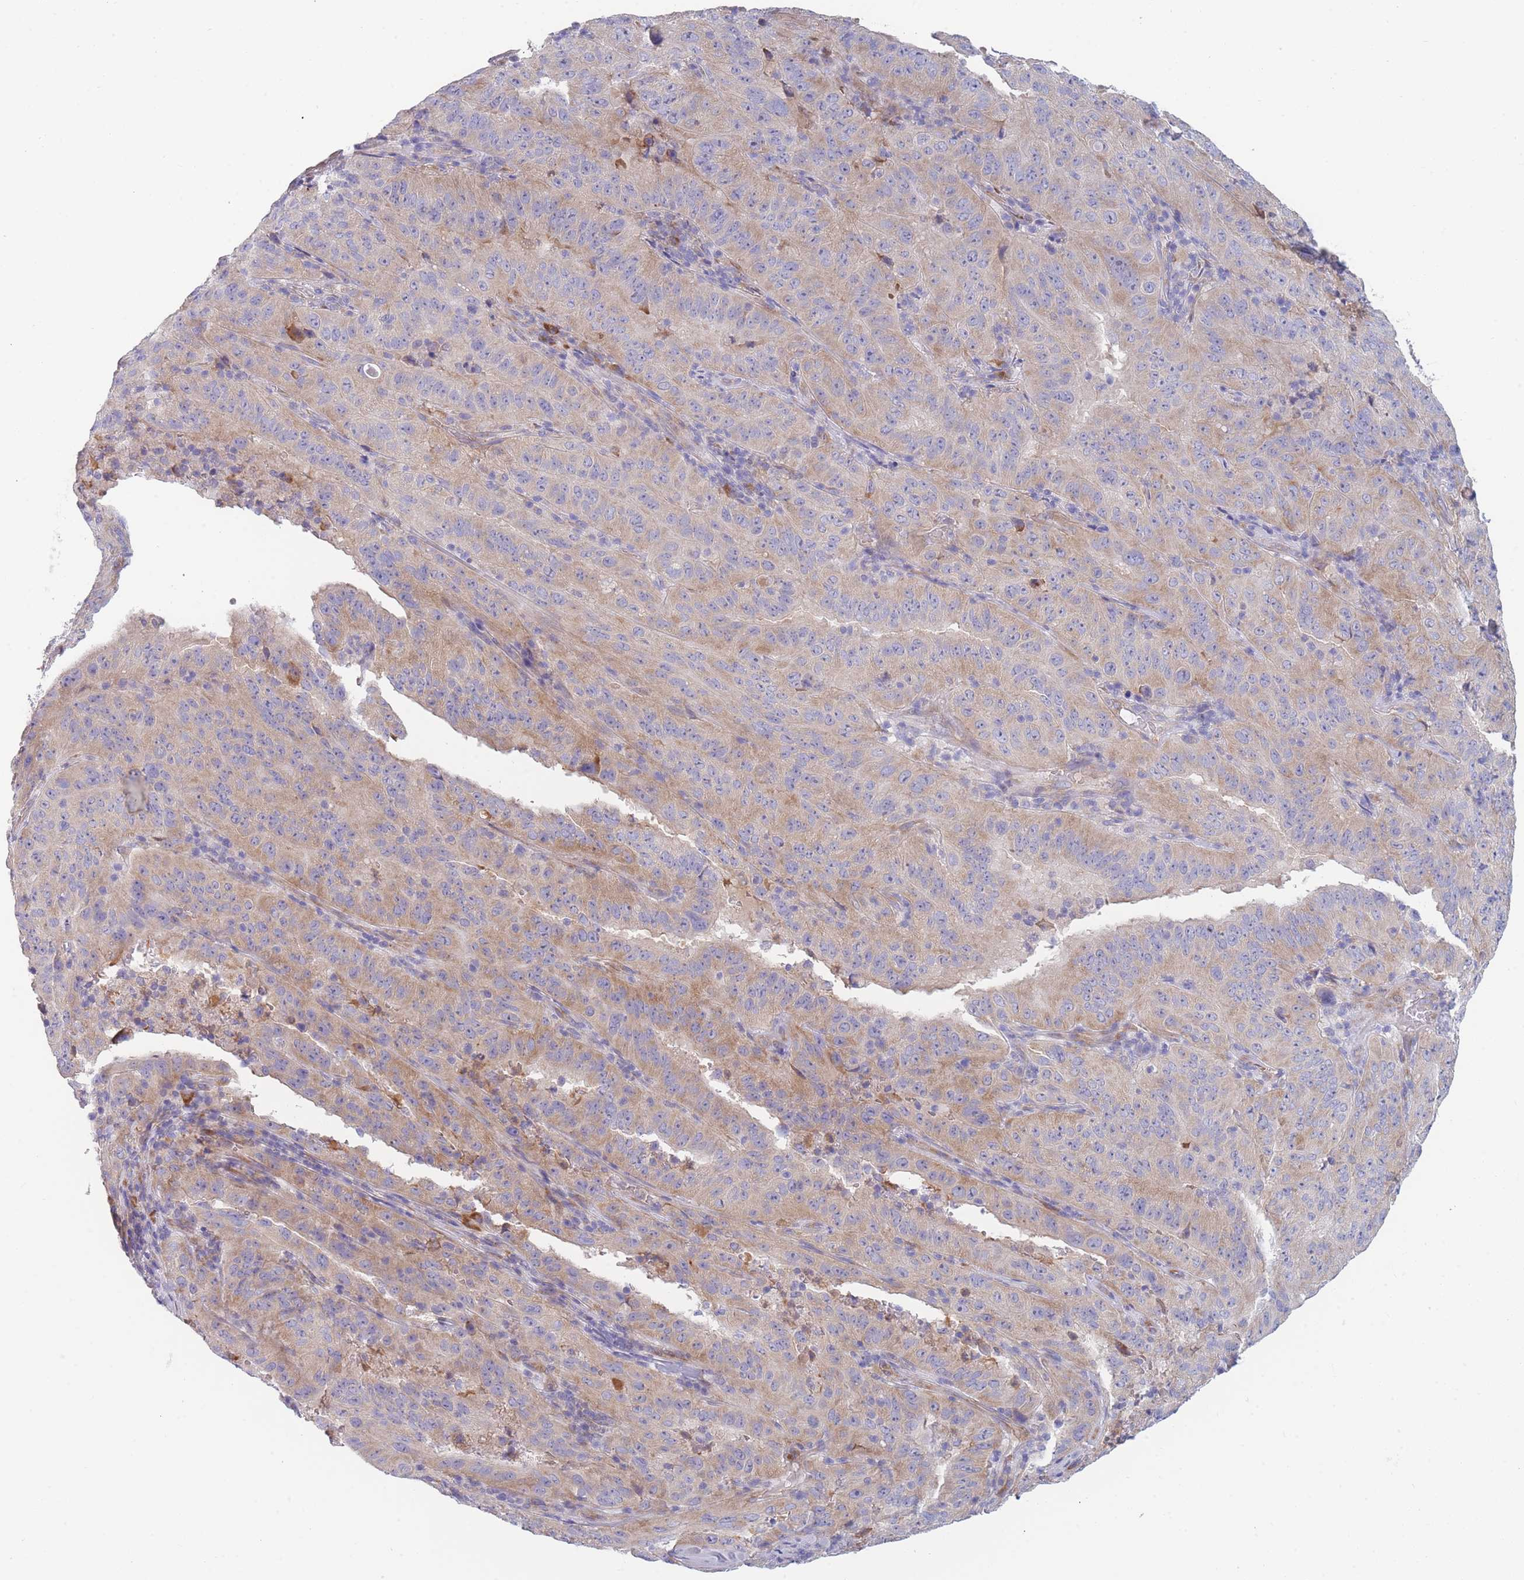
{"staining": {"intensity": "weak", "quantity": "25%-75%", "location": "cytoplasmic/membranous"}, "tissue": "pancreatic cancer", "cell_type": "Tumor cells", "image_type": "cancer", "snomed": [{"axis": "morphology", "description": "Adenocarcinoma, NOS"}, {"axis": "topography", "description": "Pancreas"}], "caption": "Pancreatic adenocarcinoma stained for a protein shows weak cytoplasmic/membranous positivity in tumor cells.", "gene": "NDUFAF6", "patient": {"sex": "male", "age": 63}}